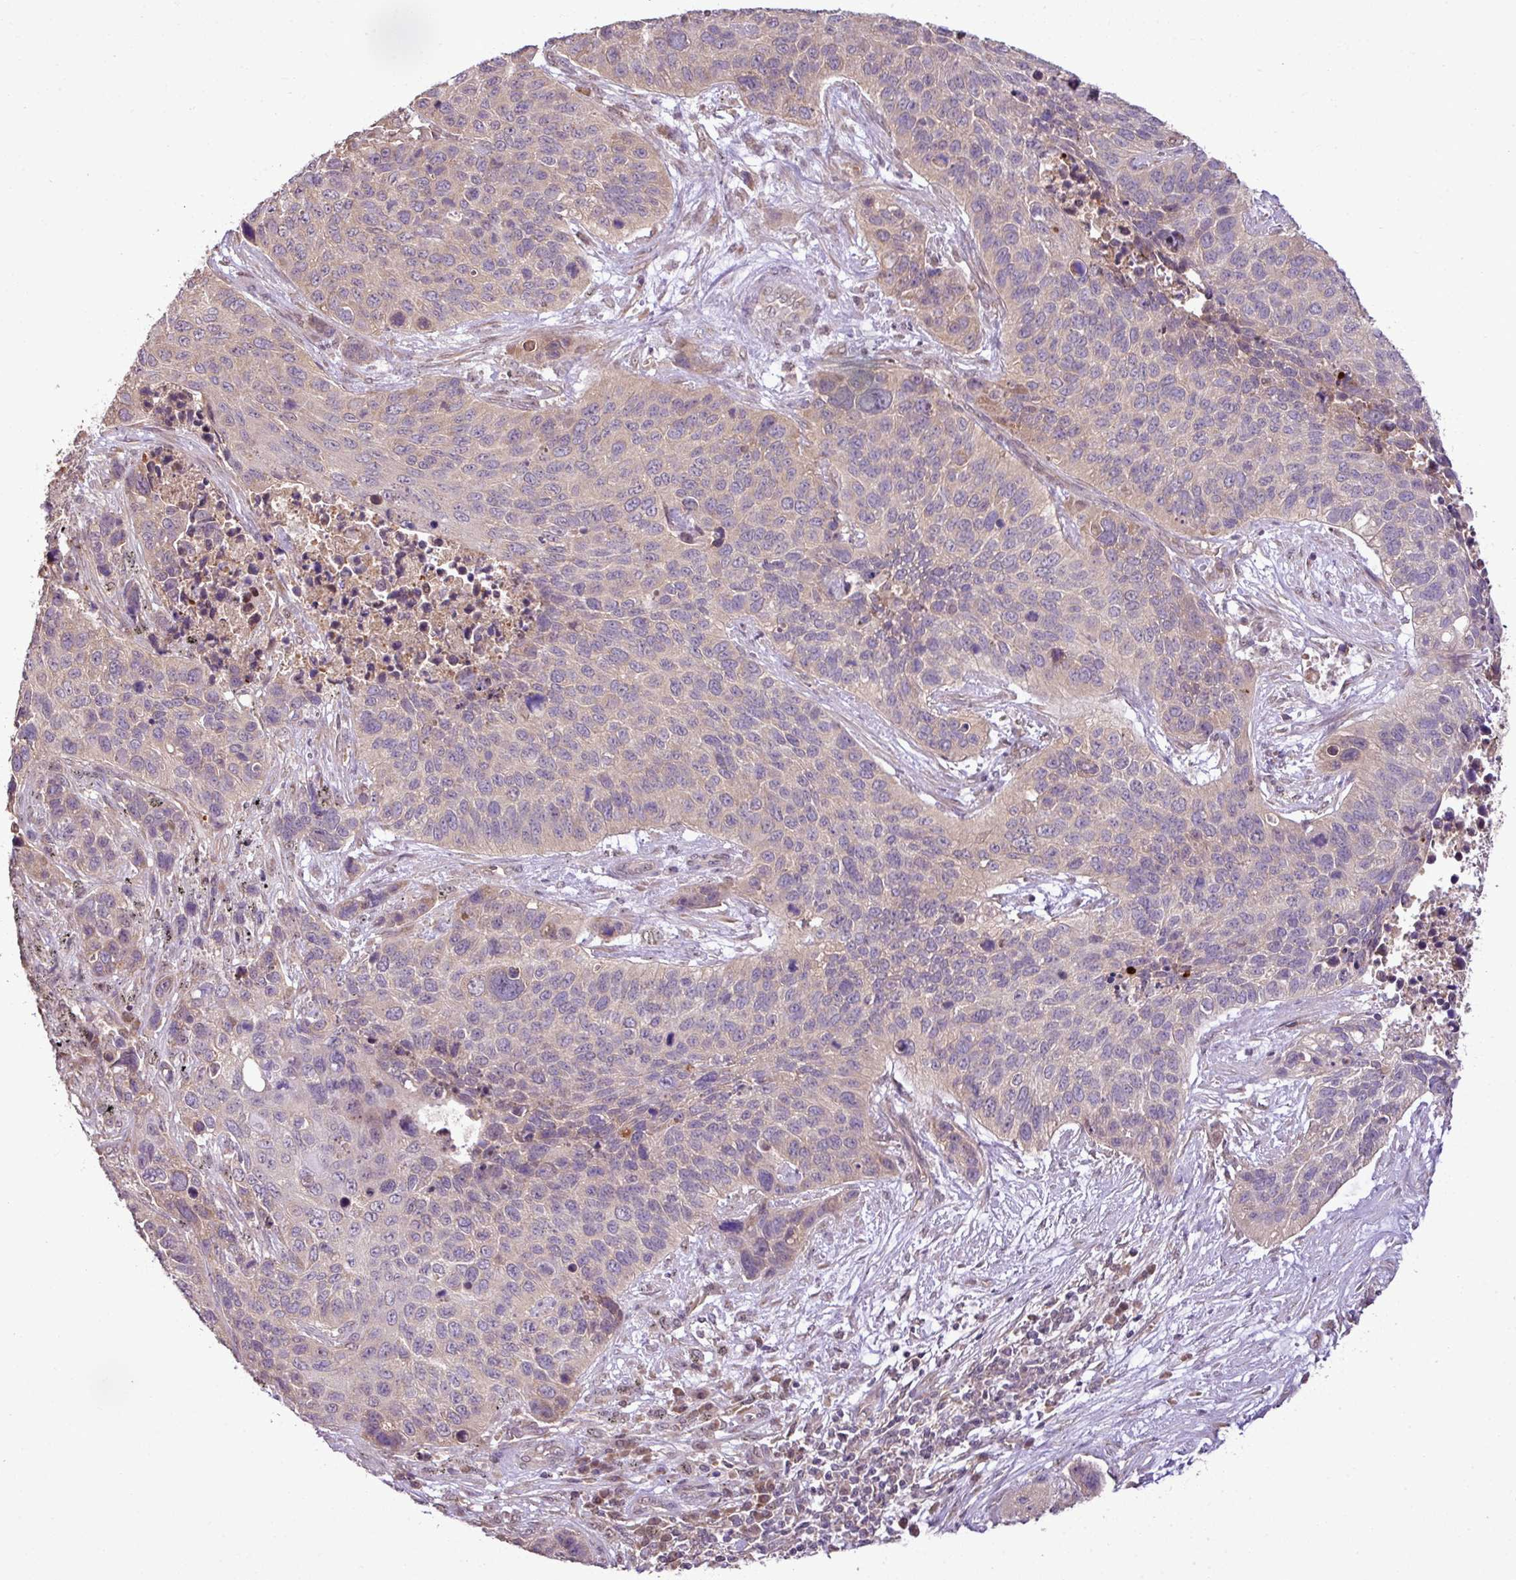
{"staining": {"intensity": "weak", "quantity": "<25%", "location": "cytoplasmic/membranous"}, "tissue": "lung cancer", "cell_type": "Tumor cells", "image_type": "cancer", "snomed": [{"axis": "morphology", "description": "Squamous cell carcinoma, NOS"}, {"axis": "topography", "description": "Lung"}], "caption": "An IHC image of lung cancer is shown. There is no staining in tumor cells of lung cancer.", "gene": "DNAAF4", "patient": {"sex": "male", "age": 62}}